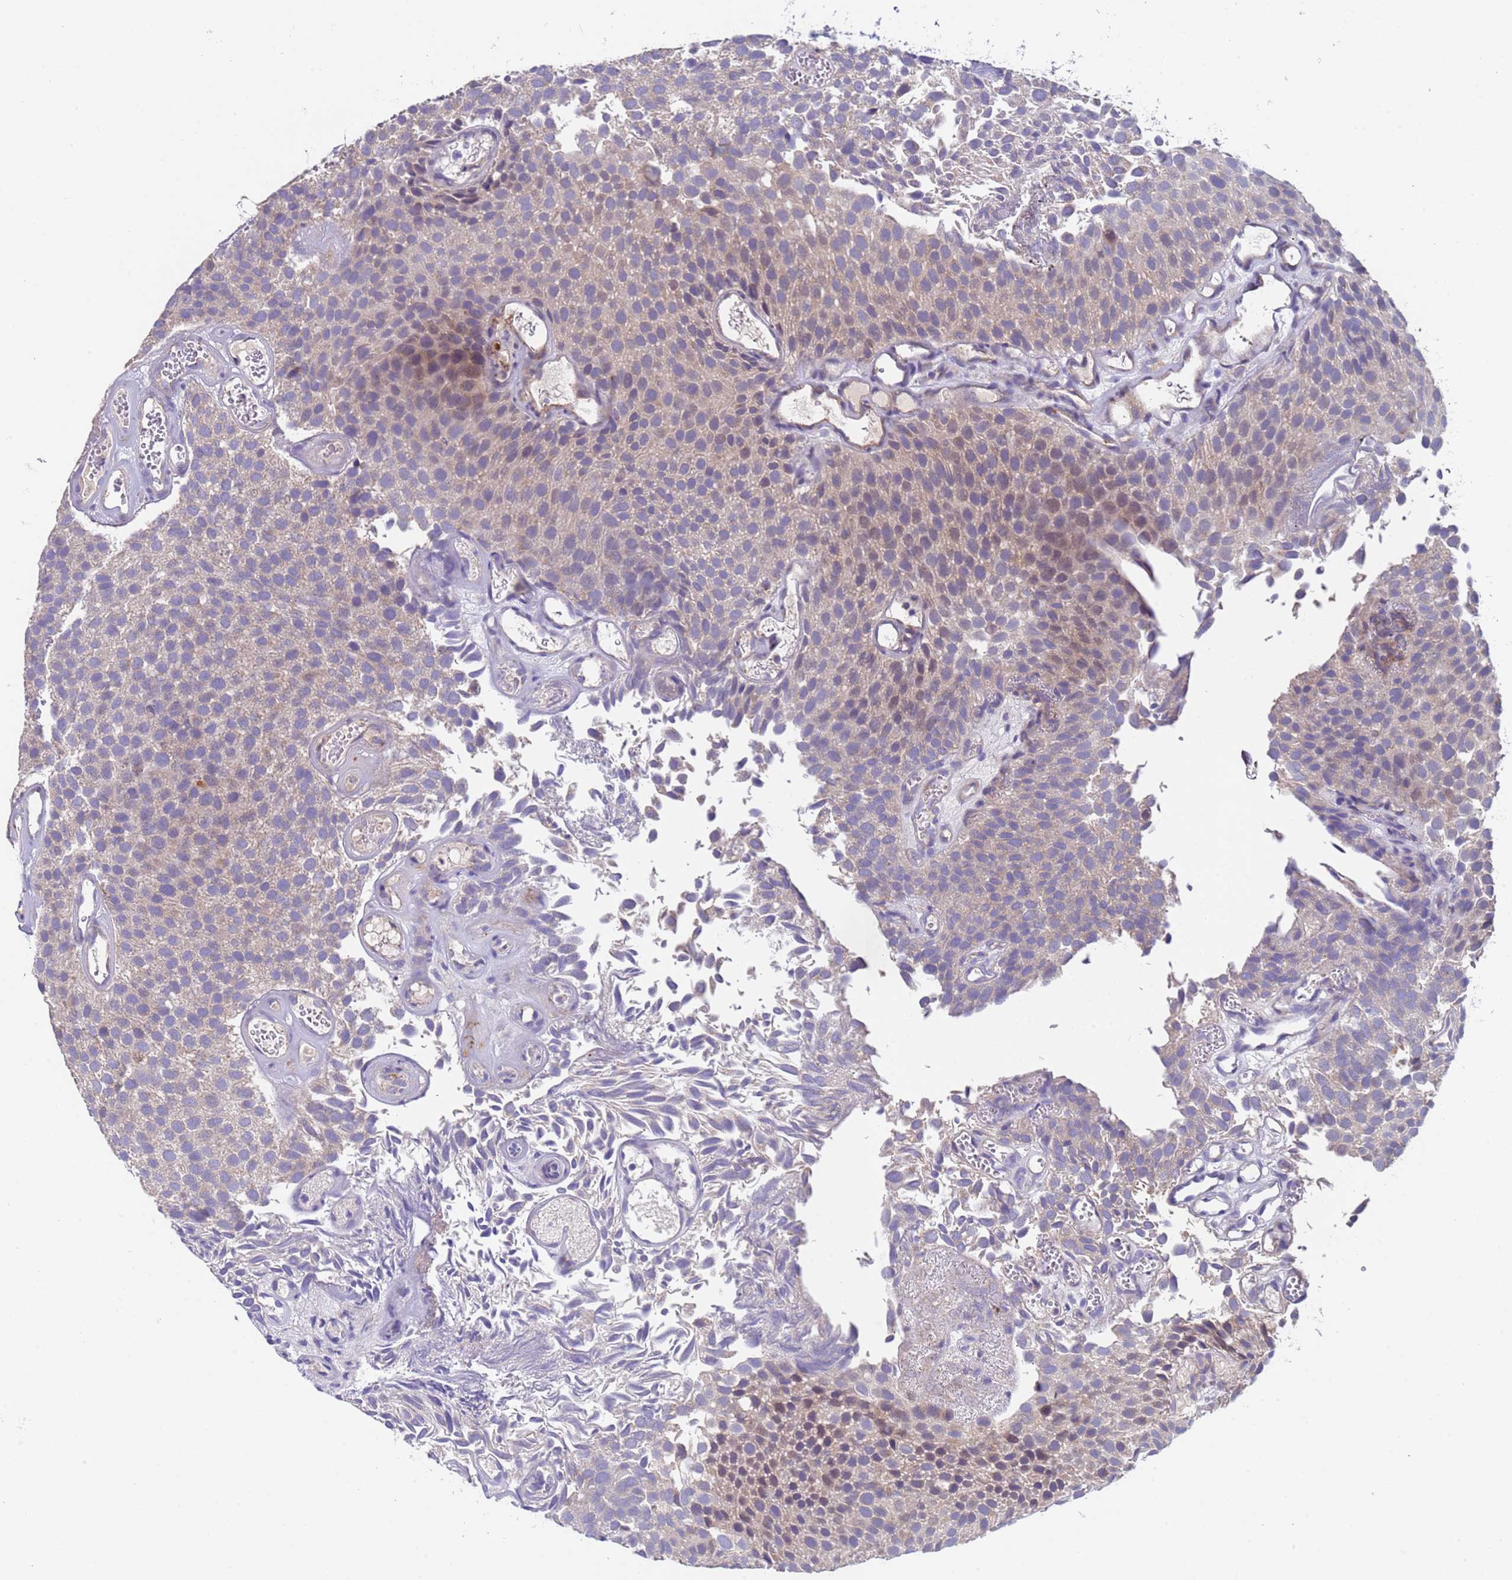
{"staining": {"intensity": "weak", "quantity": "<25%", "location": "cytoplasmic/membranous"}, "tissue": "urothelial cancer", "cell_type": "Tumor cells", "image_type": "cancer", "snomed": [{"axis": "morphology", "description": "Urothelial carcinoma, Low grade"}, {"axis": "topography", "description": "Urinary bladder"}], "caption": "There is no significant expression in tumor cells of urothelial cancer.", "gene": "ZNF248", "patient": {"sex": "male", "age": 89}}